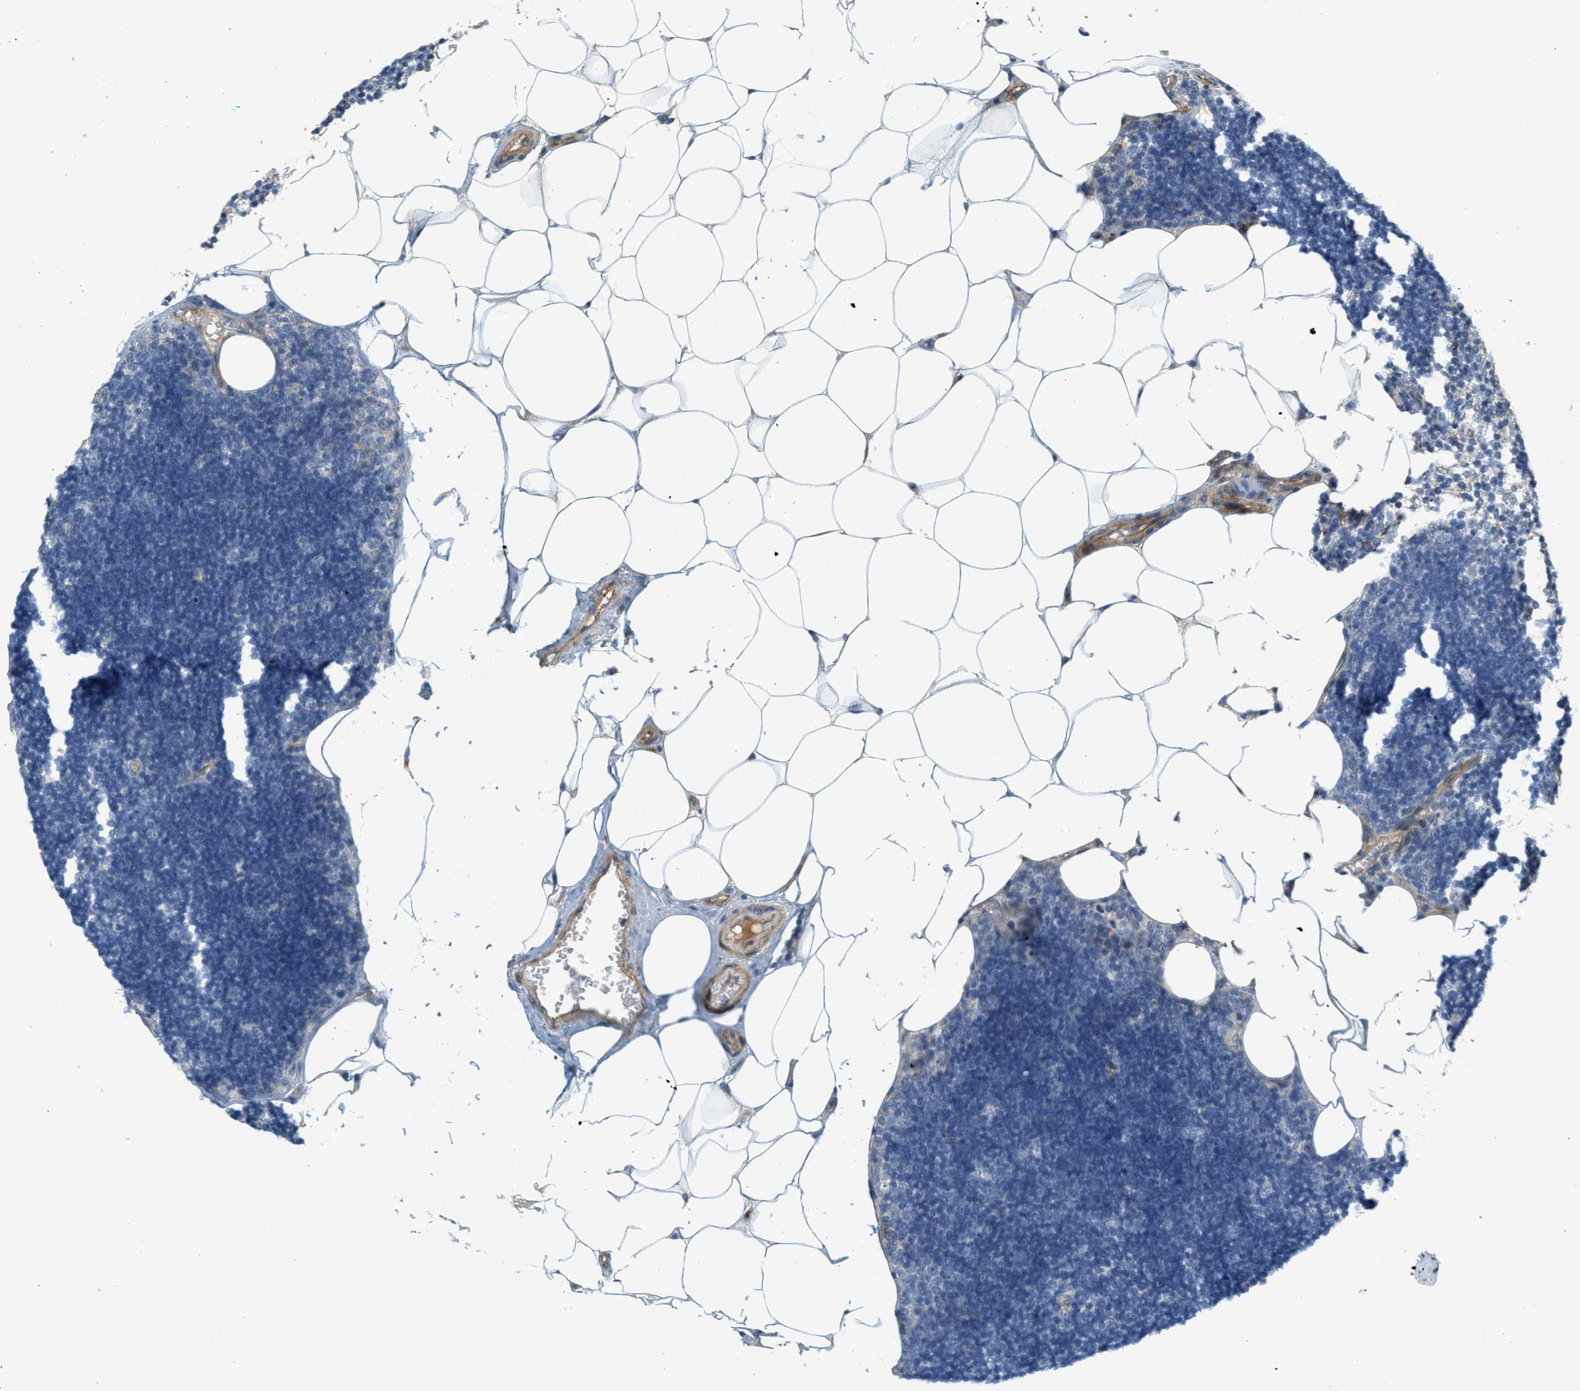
{"staining": {"intensity": "negative", "quantity": "none", "location": "none"}, "tissue": "lymph node", "cell_type": "Germinal center cells", "image_type": "normal", "snomed": [{"axis": "morphology", "description": "Normal tissue, NOS"}, {"axis": "topography", "description": "Lymph node"}], "caption": "A high-resolution photomicrograph shows immunohistochemistry staining of normal lymph node, which exhibits no significant positivity in germinal center cells.", "gene": "ADCY5", "patient": {"sex": "male", "age": 33}}